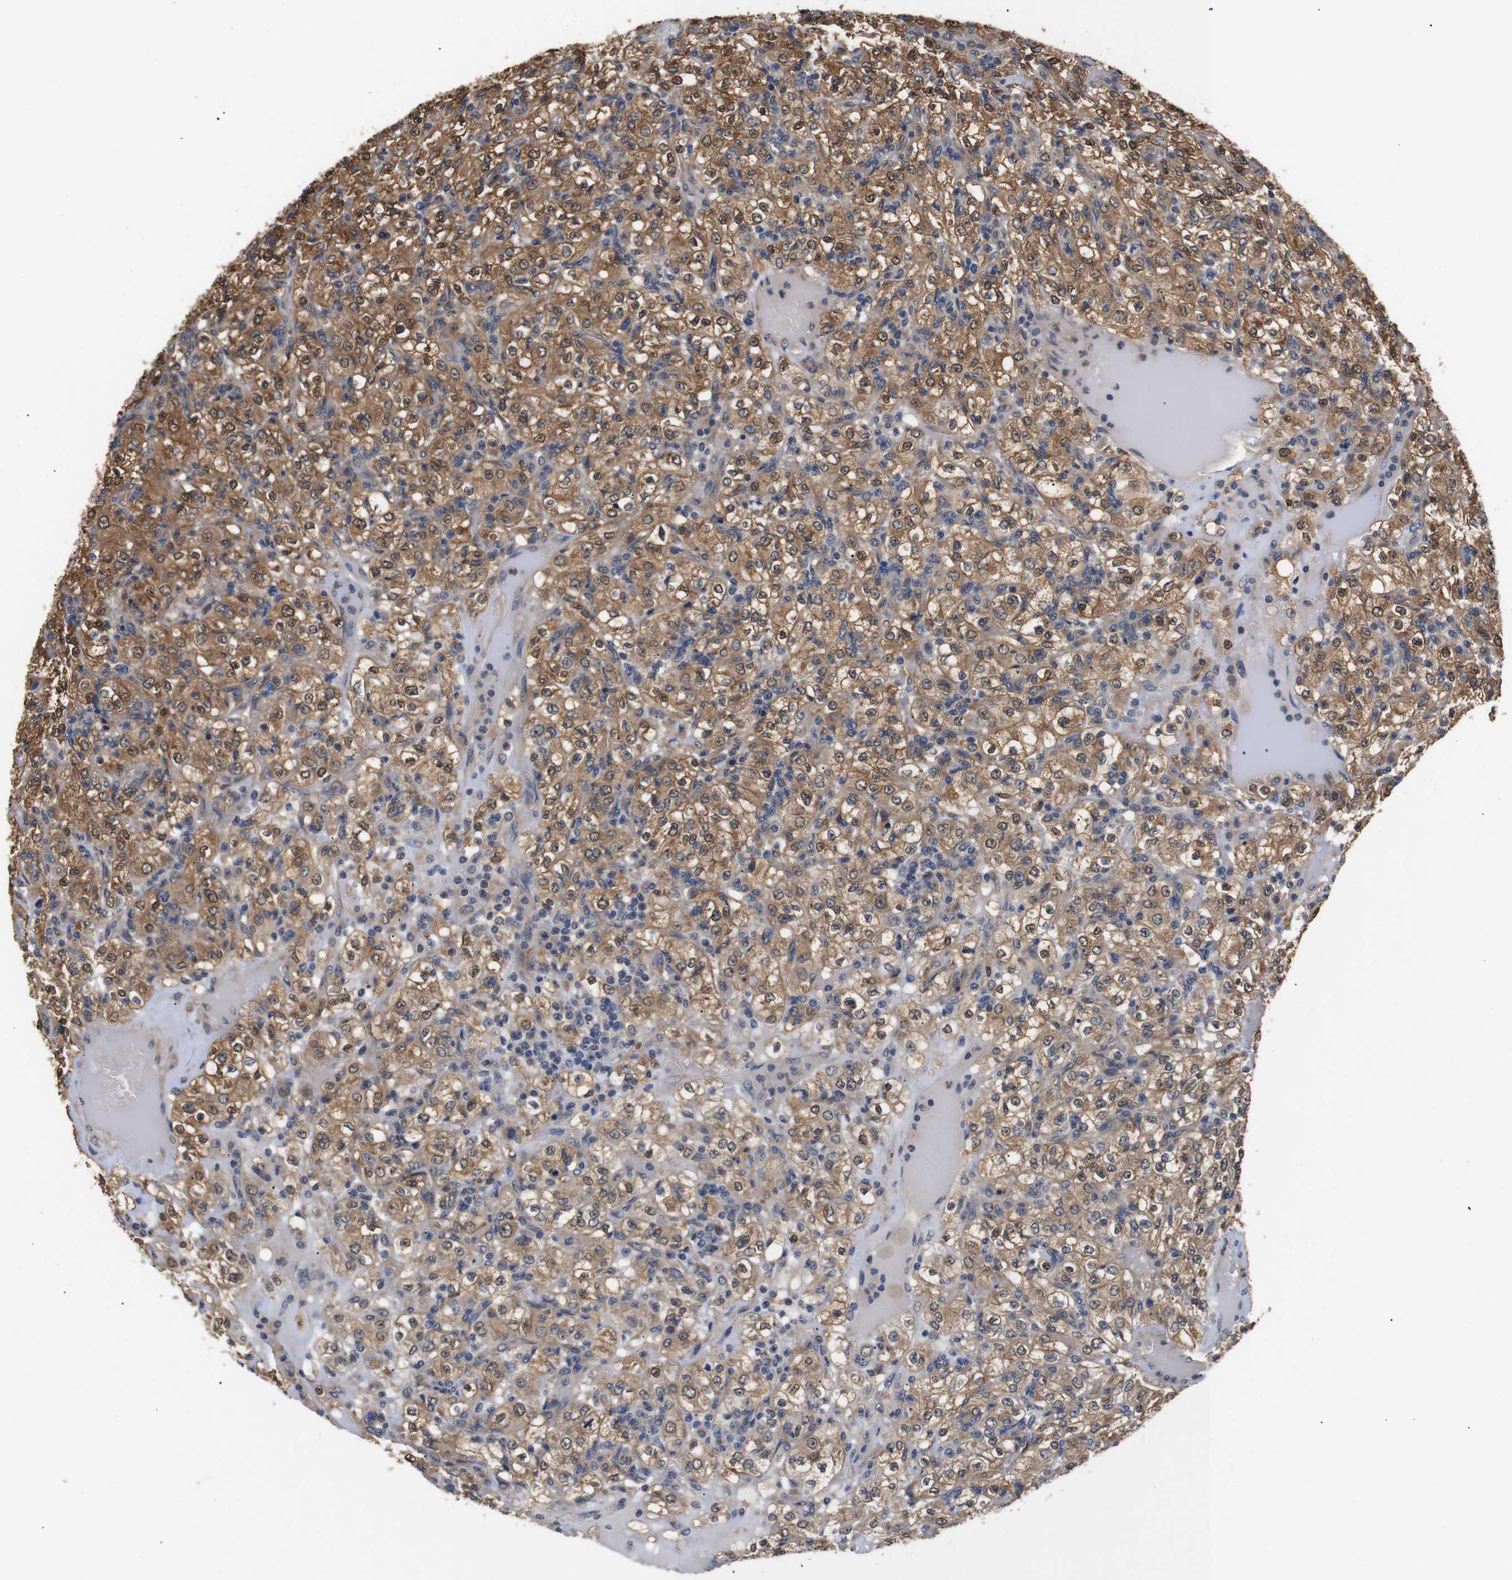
{"staining": {"intensity": "moderate", "quantity": ">75%", "location": "cytoplasmic/membranous"}, "tissue": "renal cancer", "cell_type": "Tumor cells", "image_type": "cancer", "snomed": [{"axis": "morphology", "description": "Normal tissue, NOS"}, {"axis": "morphology", "description": "Adenocarcinoma, NOS"}, {"axis": "topography", "description": "Kidney"}], "caption": "Tumor cells exhibit medium levels of moderate cytoplasmic/membranous expression in about >75% of cells in human adenocarcinoma (renal).", "gene": "DDR1", "patient": {"sex": "female", "age": 72}}